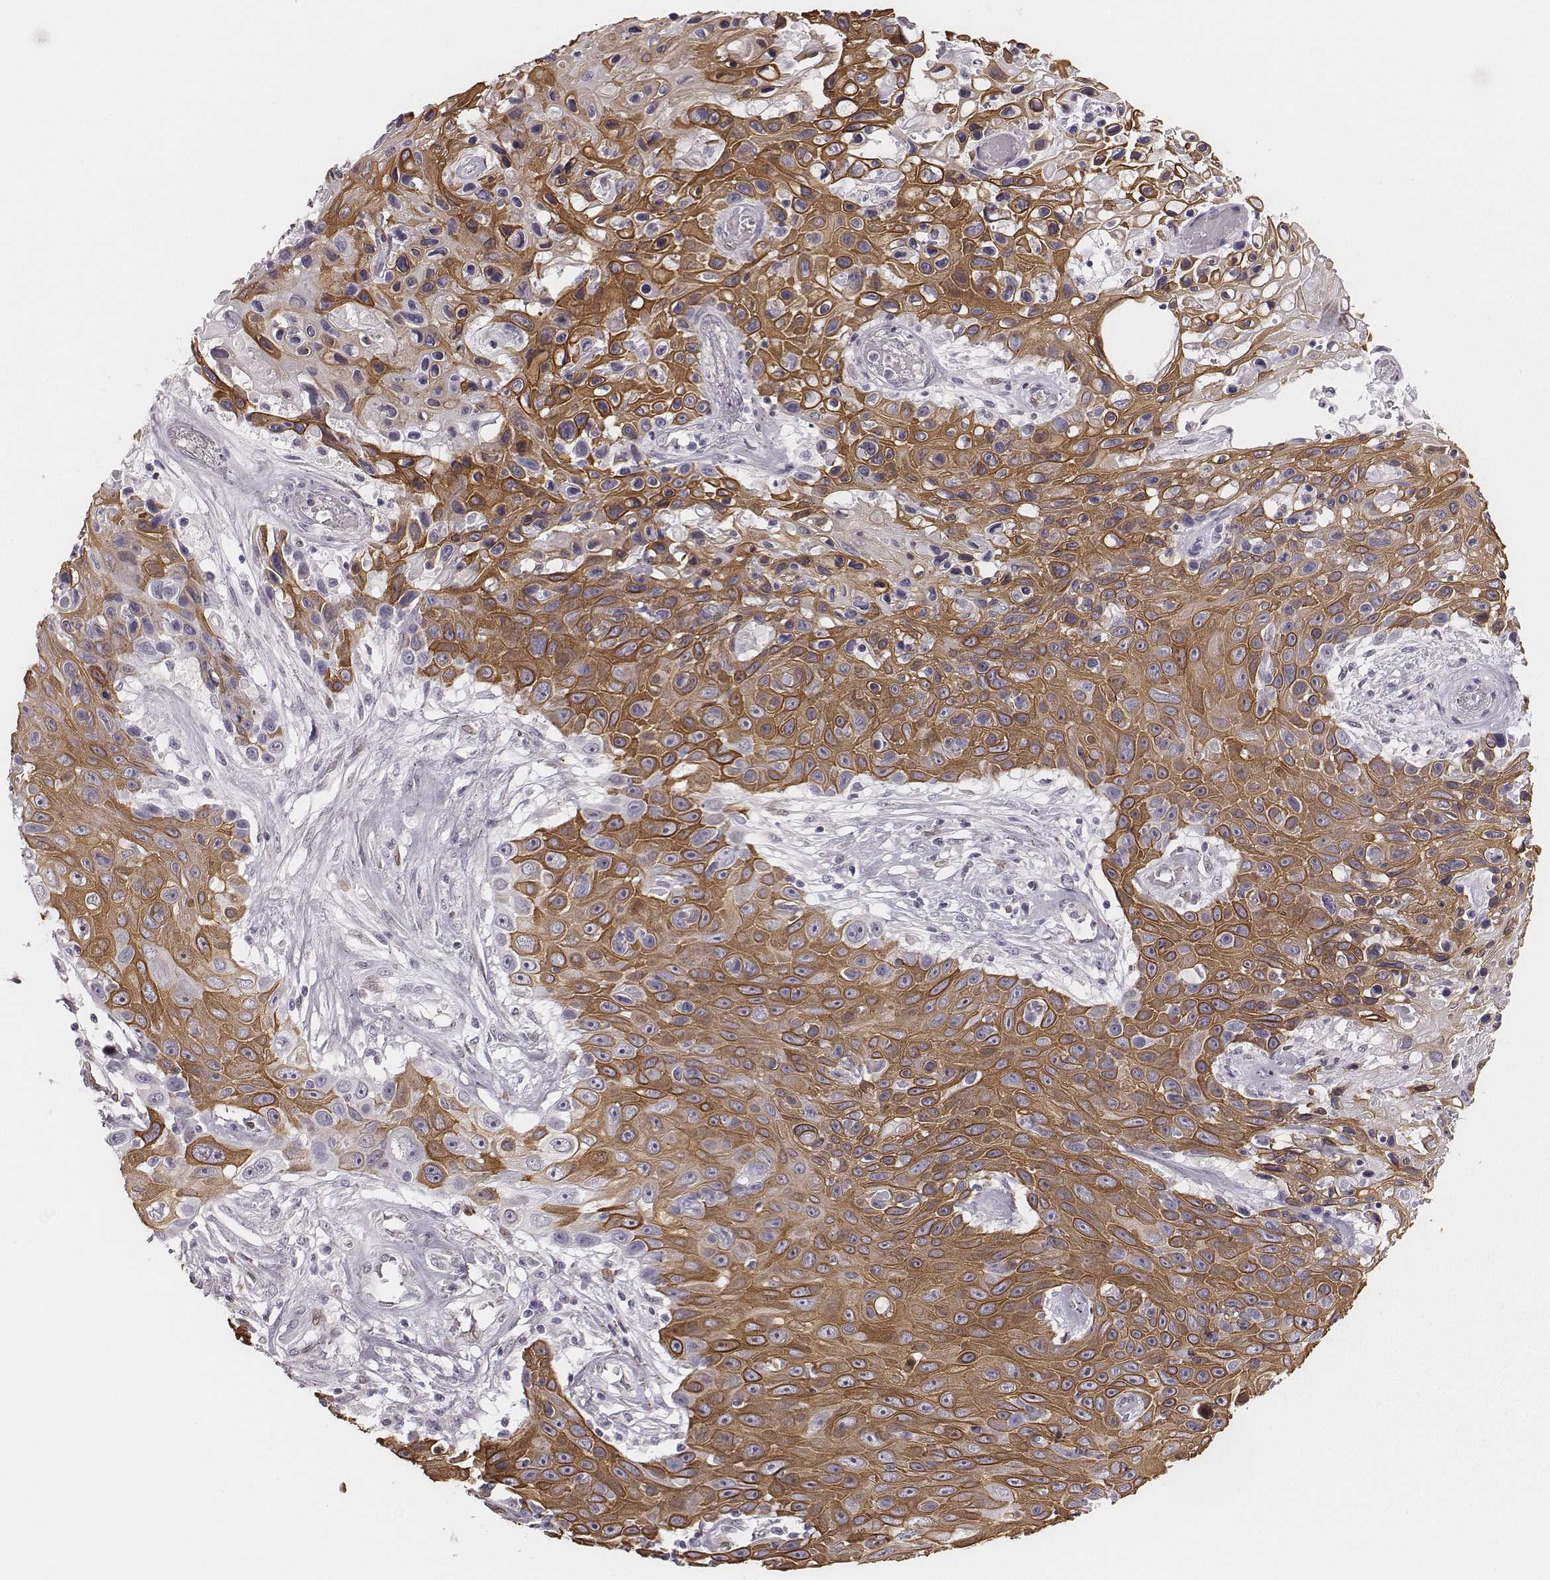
{"staining": {"intensity": "moderate", "quantity": ">75%", "location": "cytoplasmic/membranous"}, "tissue": "skin cancer", "cell_type": "Tumor cells", "image_type": "cancer", "snomed": [{"axis": "morphology", "description": "Squamous cell carcinoma, NOS"}, {"axis": "topography", "description": "Skin"}], "caption": "This is a photomicrograph of immunohistochemistry (IHC) staining of skin cancer, which shows moderate expression in the cytoplasmic/membranous of tumor cells.", "gene": "ADGRF4", "patient": {"sex": "male", "age": 82}}